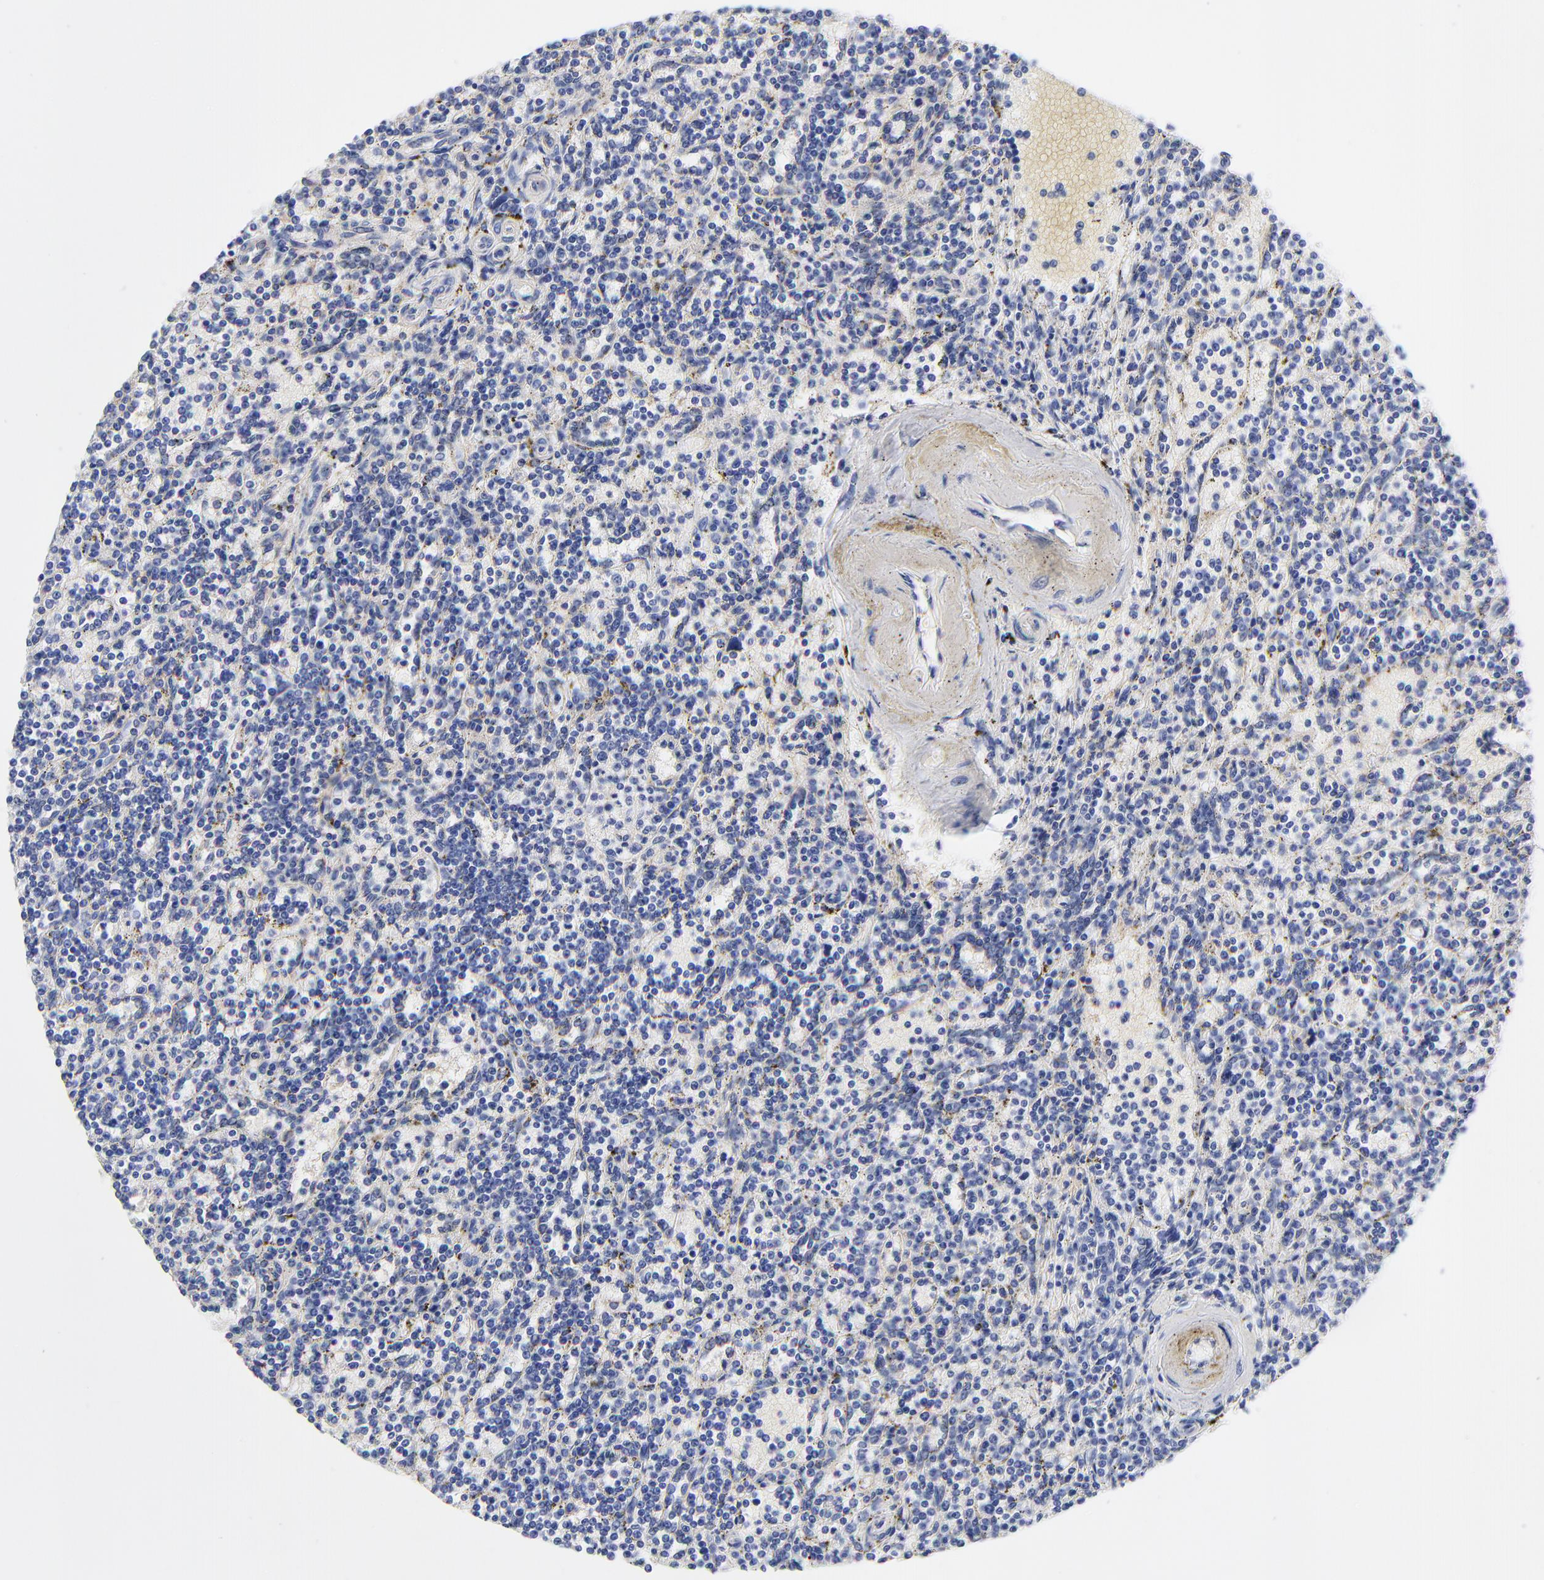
{"staining": {"intensity": "negative", "quantity": "none", "location": "none"}, "tissue": "lymphoma", "cell_type": "Tumor cells", "image_type": "cancer", "snomed": [{"axis": "morphology", "description": "Malignant lymphoma, non-Hodgkin's type, Low grade"}, {"axis": "topography", "description": "Spleen"}], "caption": "This image is of lymphoma stained with immunohistochemistry to label a protein in brown with the nuclei are counter-stained blue. There is no expression in tumor cells.", "gene": "SLC44A2", "patient": {"sex": "male", "age": 73}}